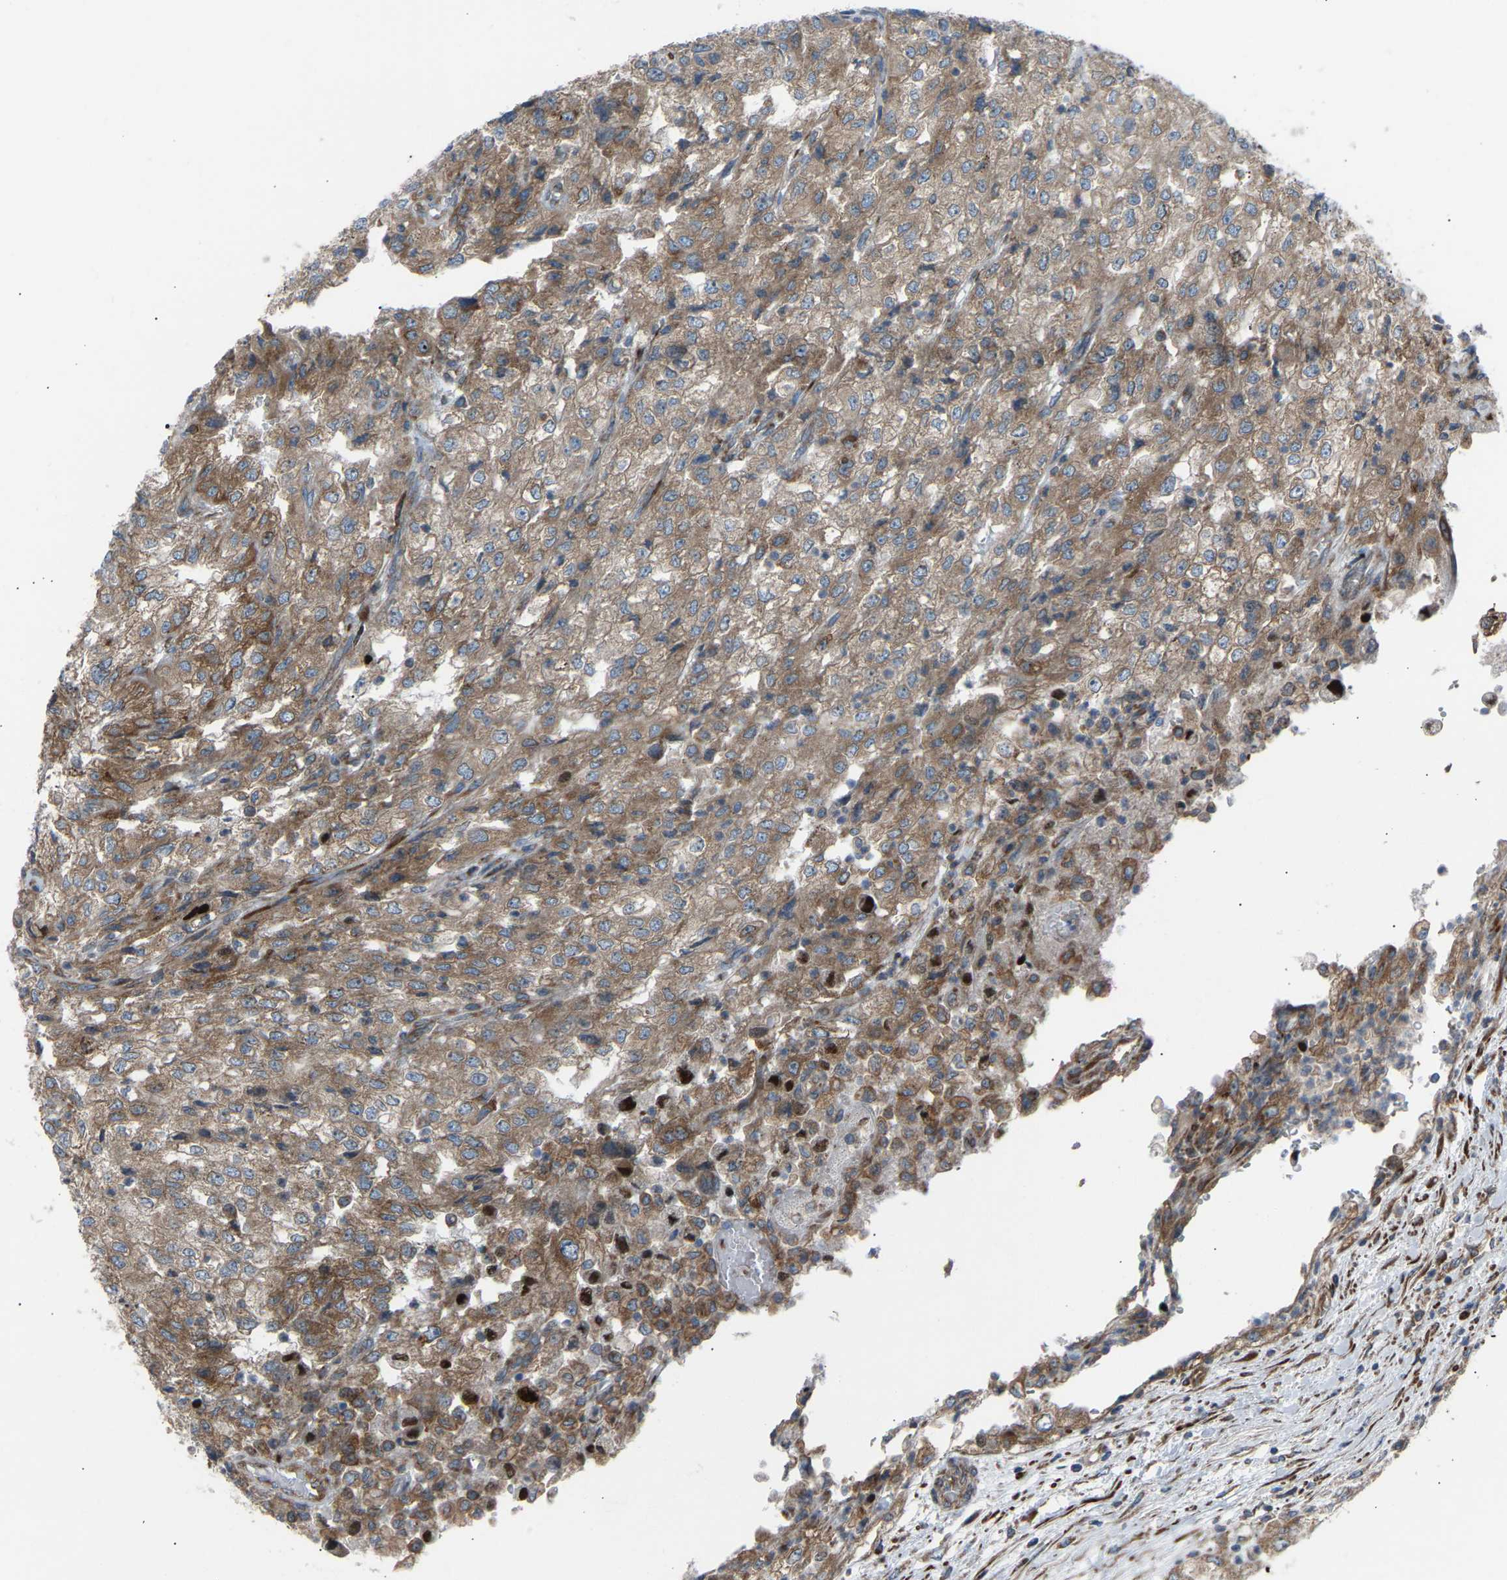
{"staining": {"intensity": "moderate", "quantity": ">75%", "location": "cytoplasmic/membranous"}, "tissue": "renal cancer", "cell_type": "Tumor cells", "image_type": "cancer", "snomed": [{"axis": "morphology", "description": "Adenocarcinoma, NOS"}, {"axis": "topography", "description": "Kidney"}], "caption": "Protein expression analysis of human renal adenocarcinoma reveals moderate cytoplasmic/membranous positivity in approximately >75% of tumor cells.", "gene": "VPS41", "patient": {"sex": "female", "age": 54}}